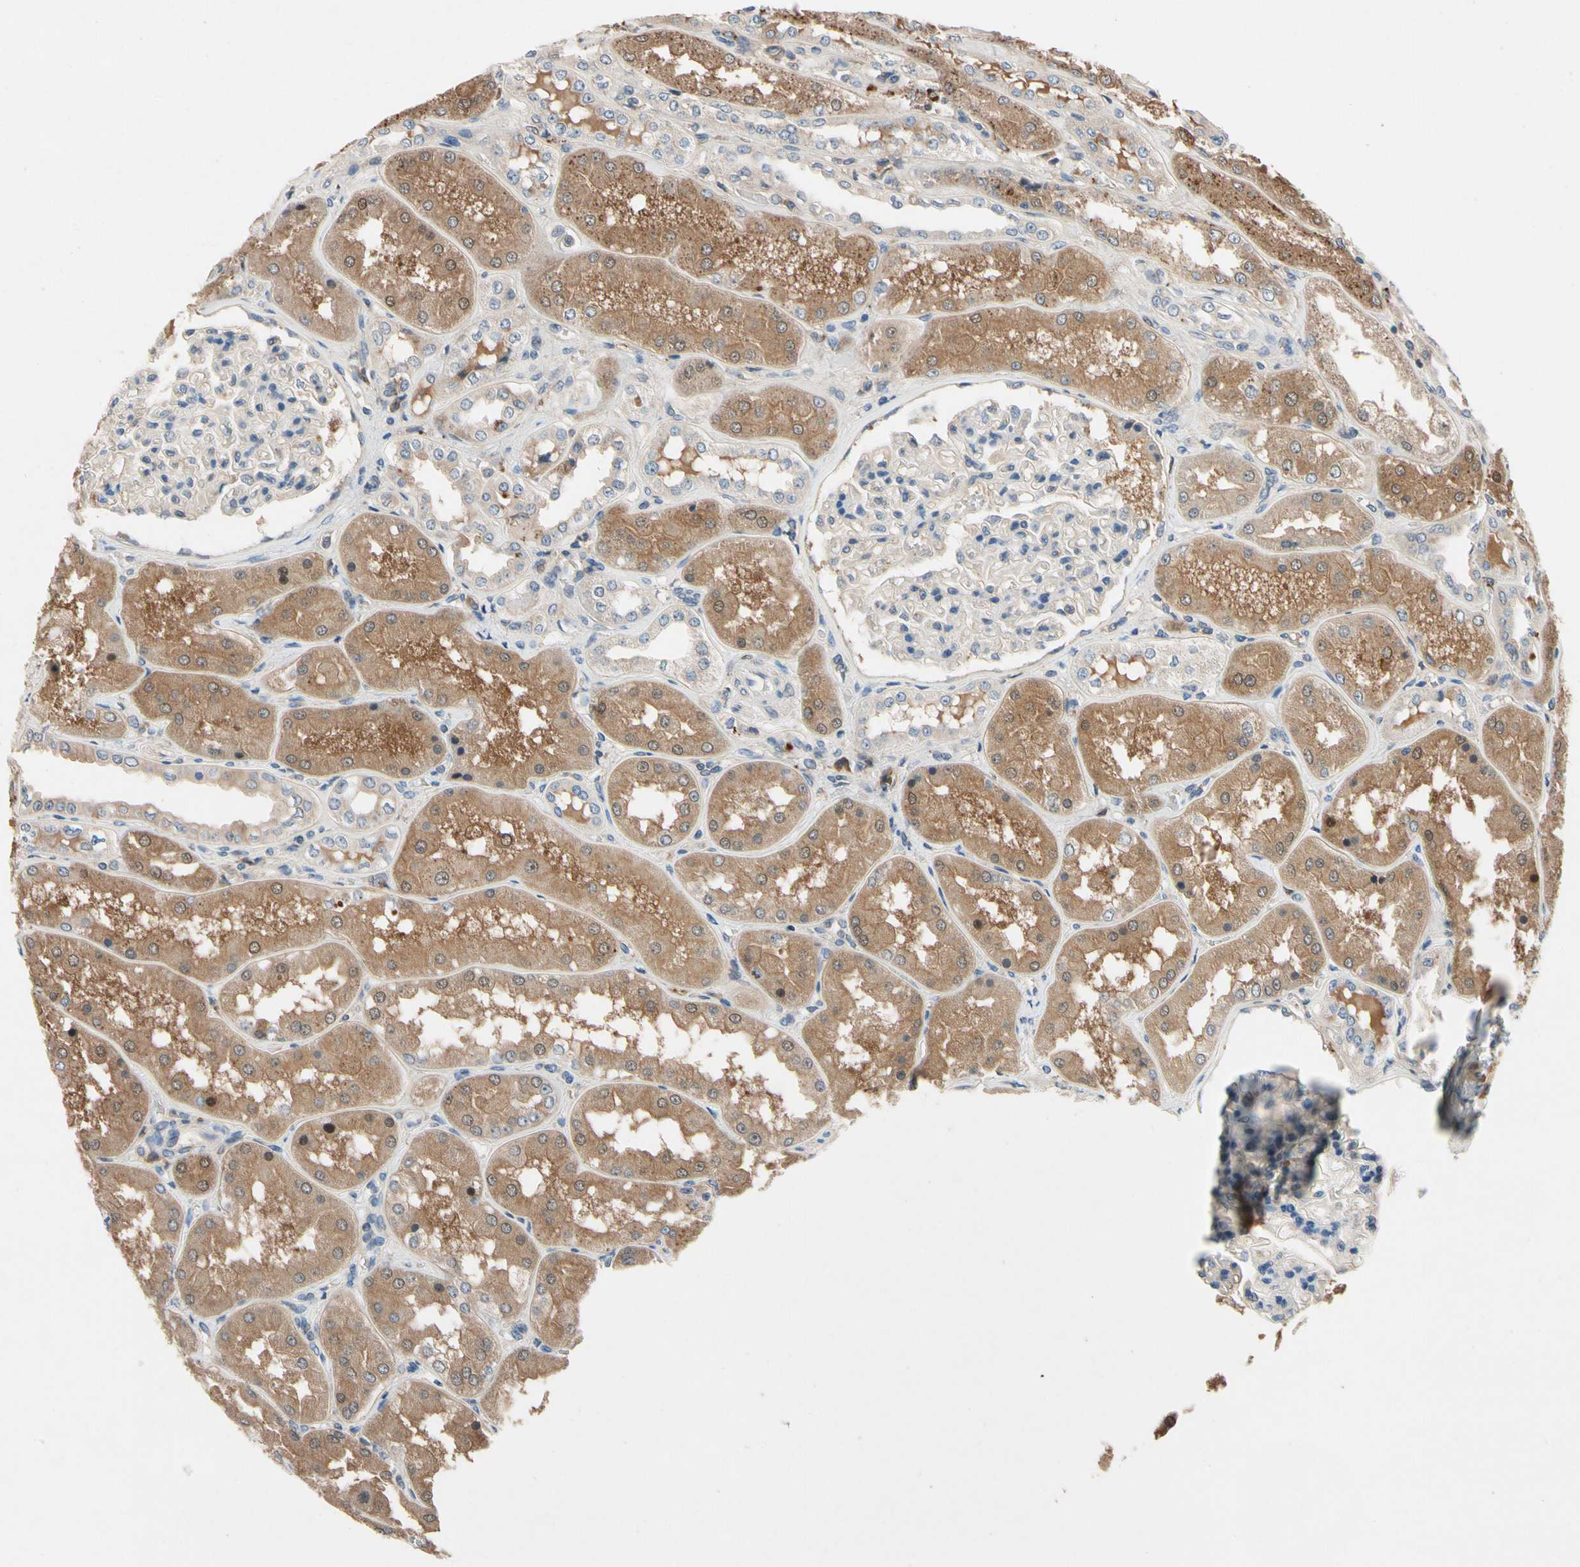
{"staining": {"intensity": "weak", "quantity": "<25%", "location": "cytoplasmic/membranous"}, "tissue": "kidney", "cell_type": "Cells in glomeruli", "image_type": "normal", "snomed": [{"axis": "morphology", "description": "Normal tissue, NOS"}, {"axis": "topography", "description": "Kidney"}], "caption": "Immunohistochemical staining of benign human kidney demonstrates no significant staining in cells in glomeruli.", "gene": "IL1RL1", "patient": {"sex": "female", "age": 56}}